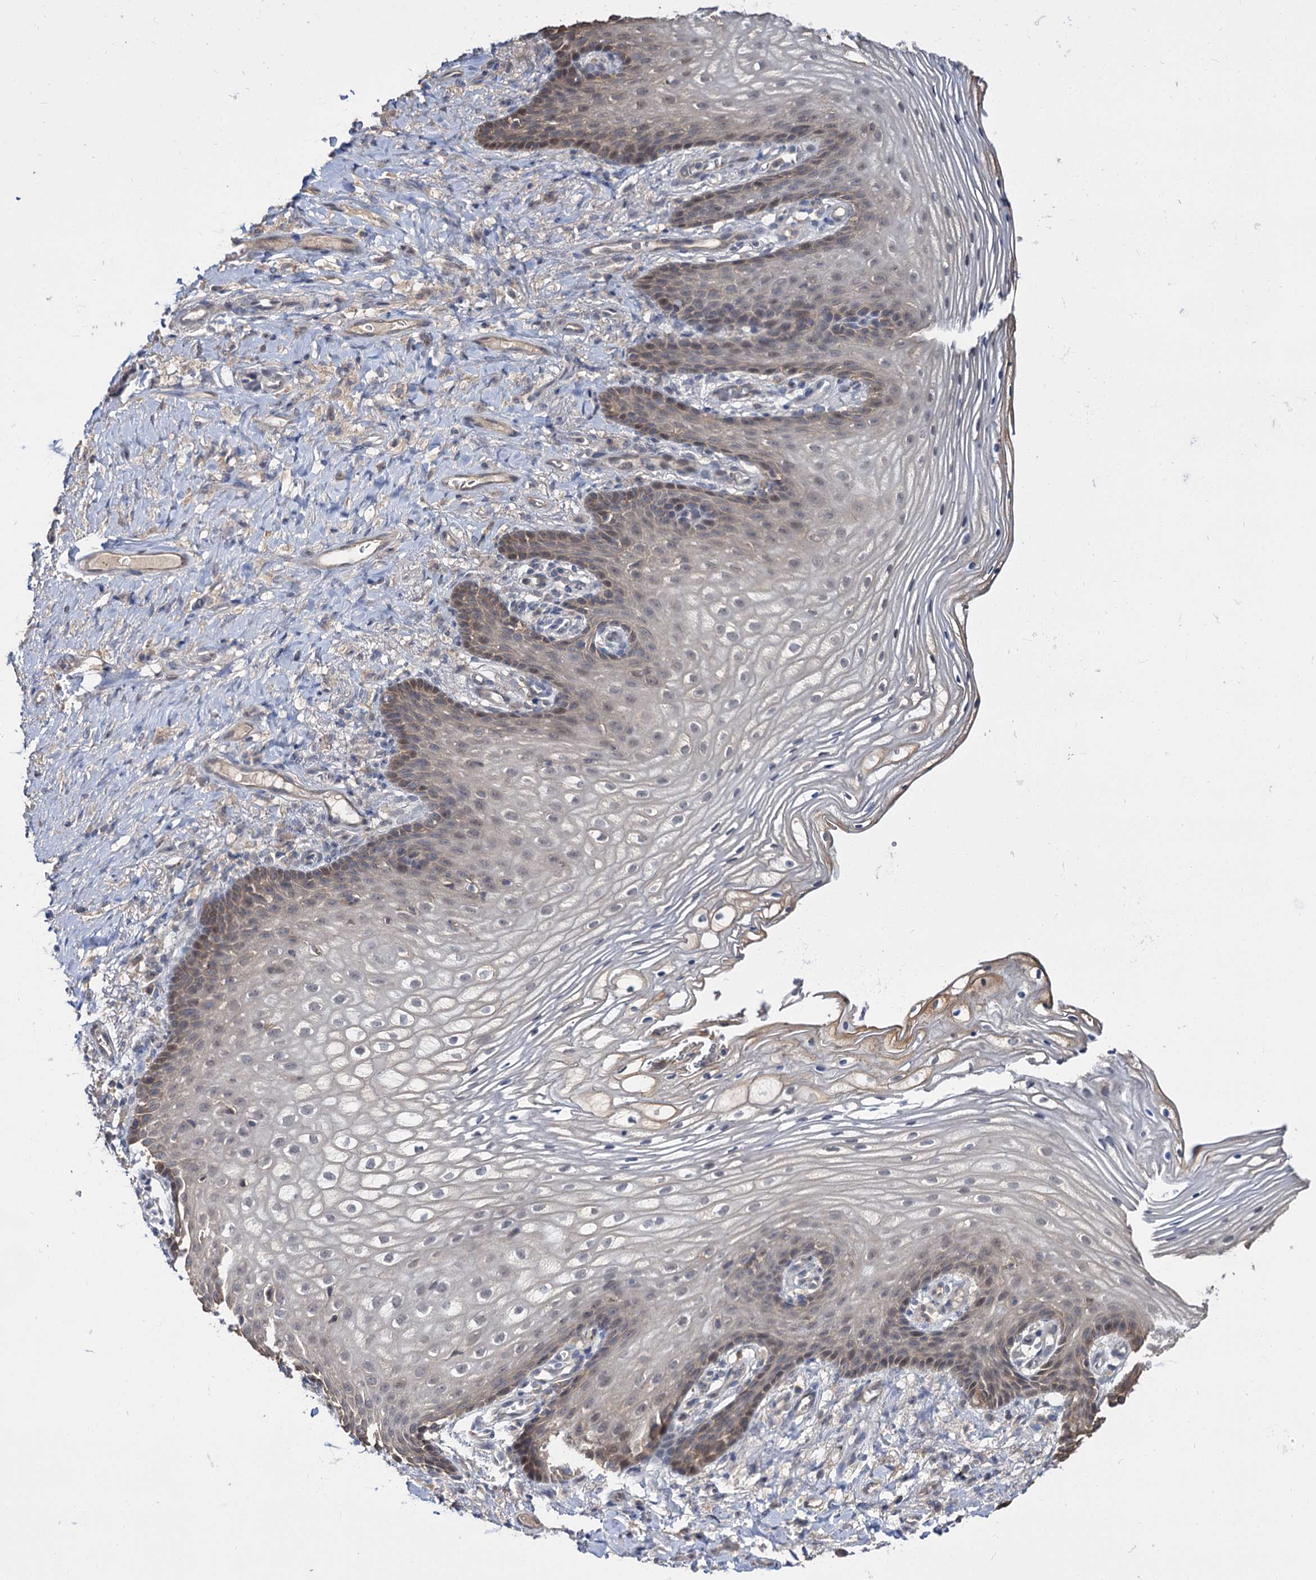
{"staining": {"intensity": "weak", "quantity": "25%-75%", "location": "cytoplasmic/membranous"}, "tissue": "vagina", "cell_type": "Squamous epithelial cells", "image_type": "normal", "snomed": [{"axis": "morphology", "description": "Normal tissue, NOS"}, {"axis": "topography", "description": "Vagina"}], "caption": "A brown stain shows weak cytoplasmic/membranous positivity of a protein in squamous epithelial cells of benign human vagina. (IHC, brightfield microscopy, high magnification).", "gene": "NEK10", "patient": {"sex": "female", "age": 60}}